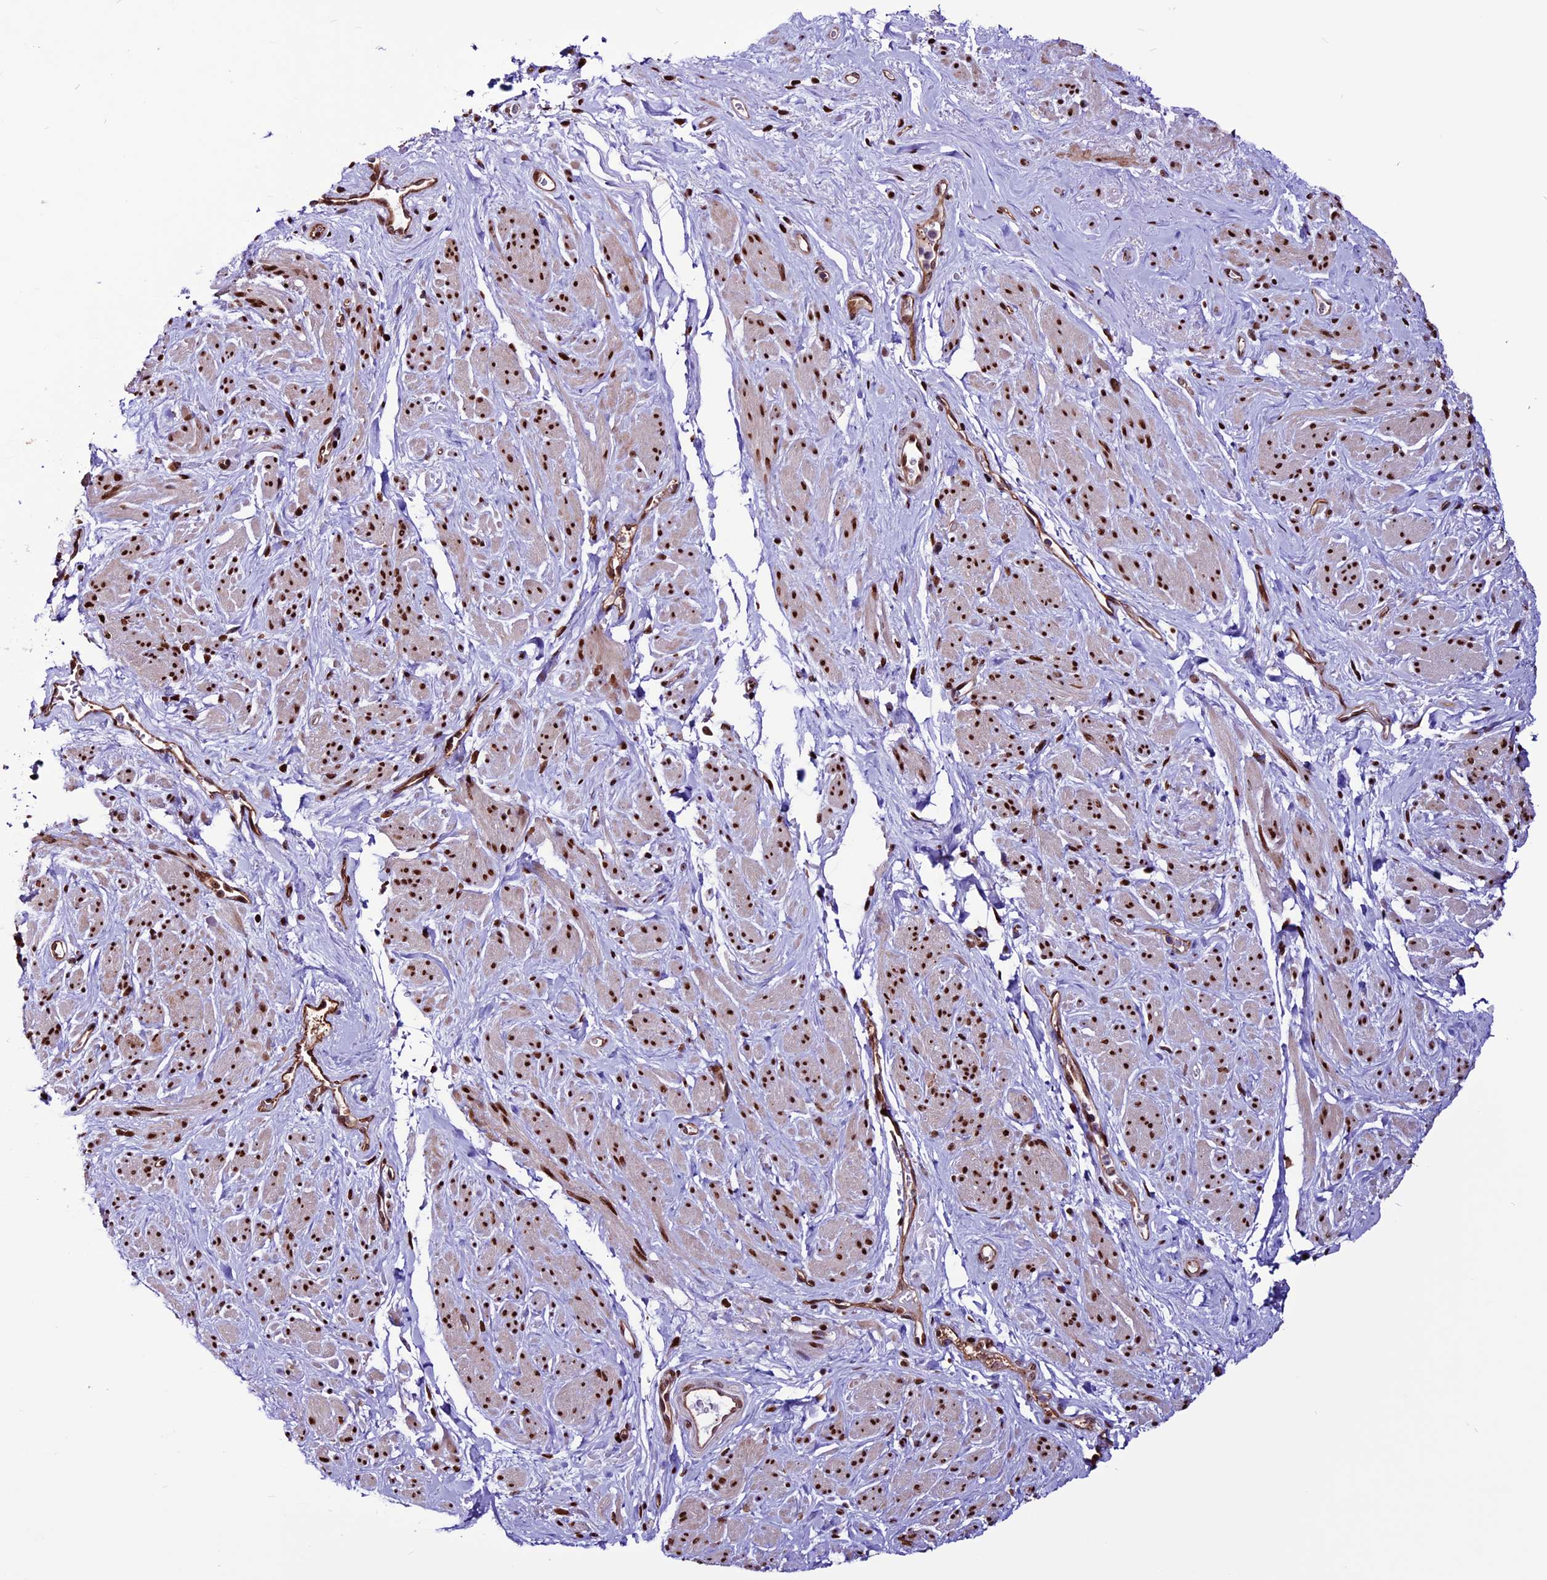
{"staining": {"intensity": "strong", "quantity": ">75%", "location": "nuclear"}, "tissue": "smooth muscle", "cell_type": "Smooth muscle cells", "image_type": "normal", "snomed": [{"axis": "morphology", "description": "Normal tissue, NOS"}, {"axis": "topography", "description": "Smooth muscle"}, {"axis": "topography", "description": "Peripheral nerve tissue"}], "caption": "Immunohistochemistry staining of unremarkable smooth muscle, which demonstrates high levels of strong nuclear expression in approximately >75% of smooth muscle cells indicating strong nuclear protein positivity. The staining was performed using DAB (brown) for protein detection and nuclei were counterstained in hematoxylin (blue).", "gene": "RINL", "patient": {"sex": "male", "age": 69}}